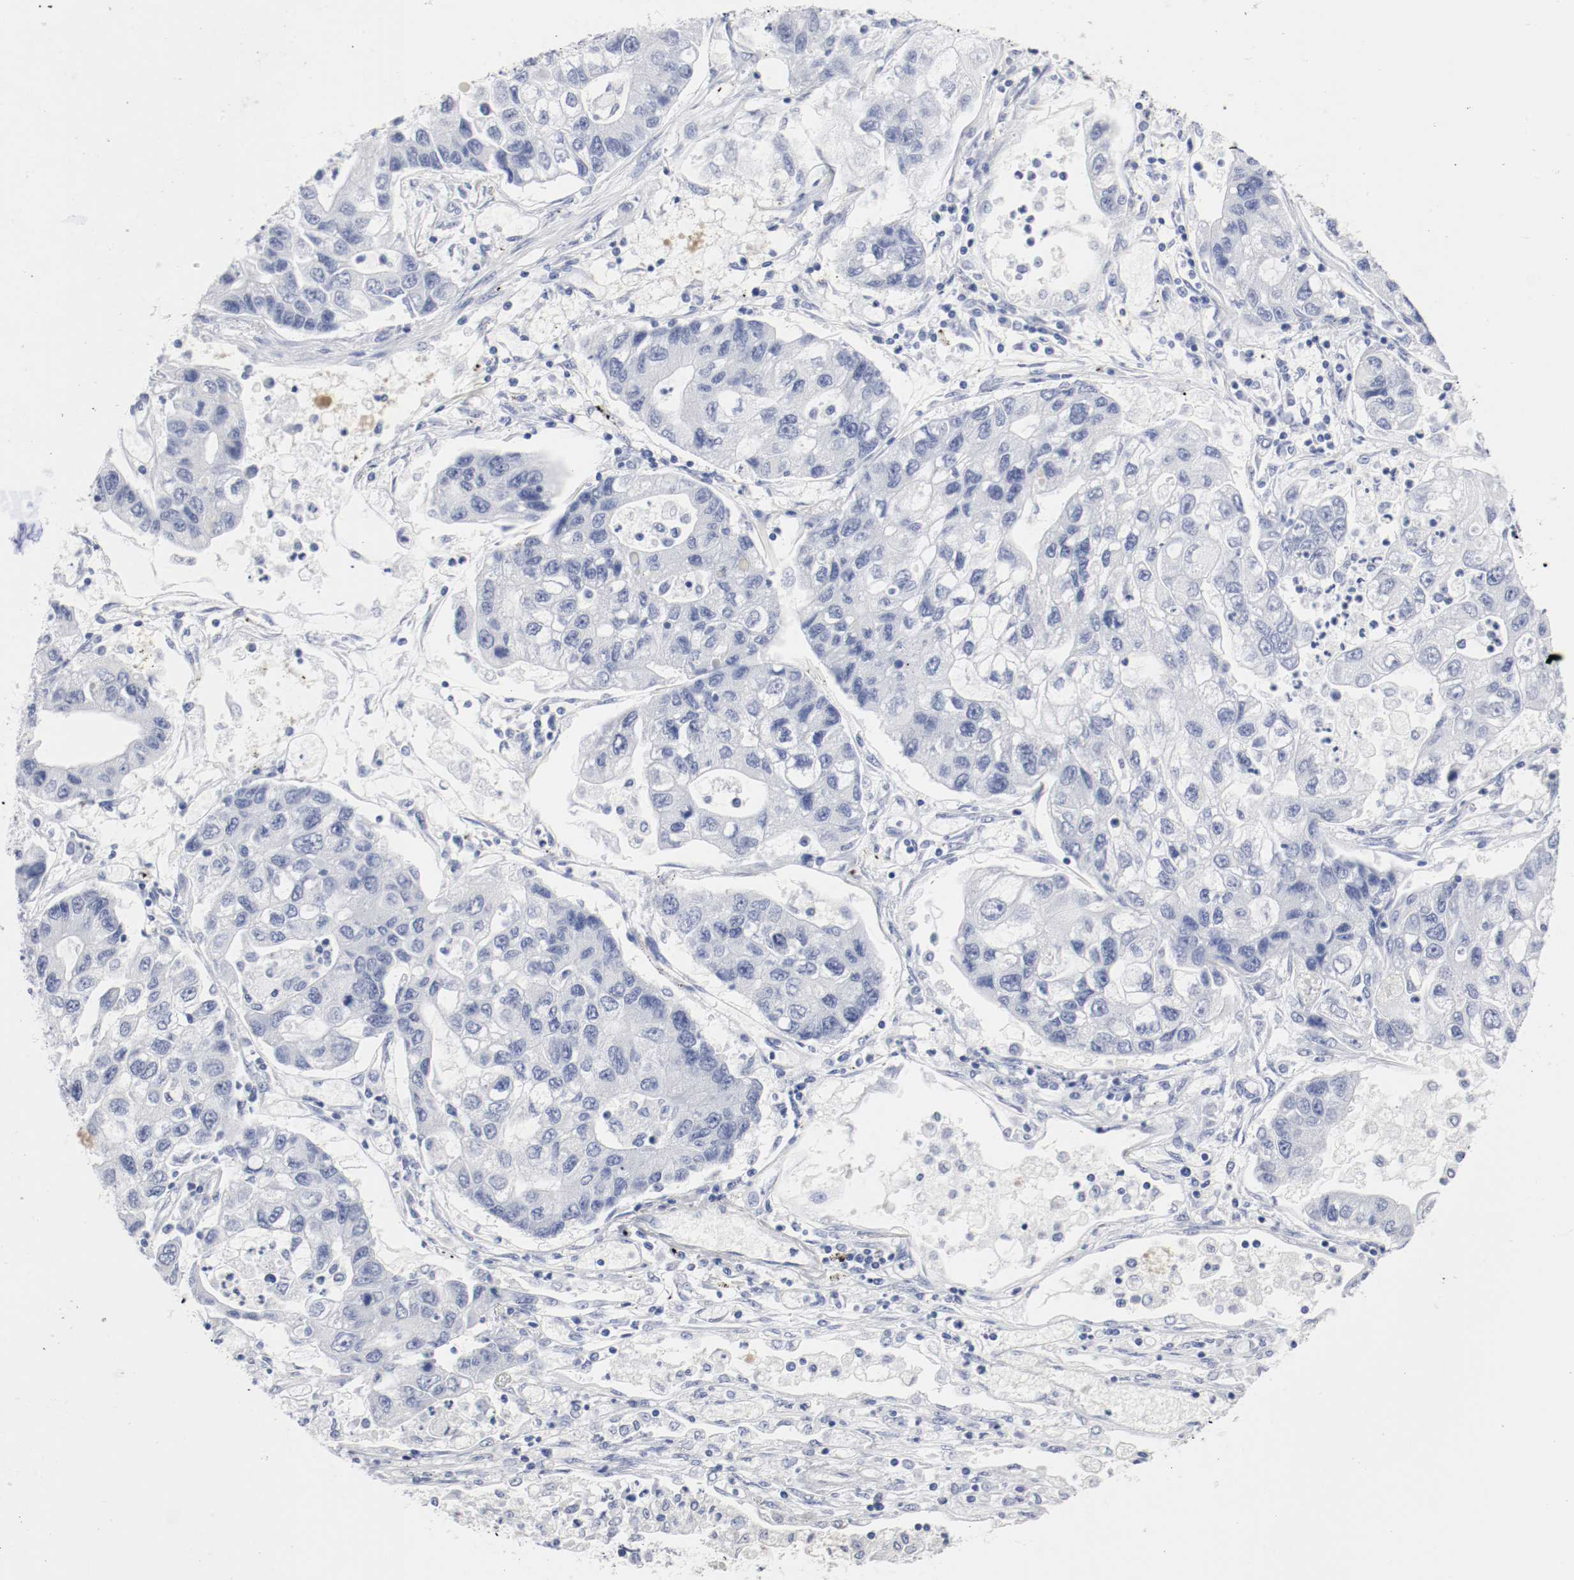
{"staining": {"intensity": "negative", "quantity": "none", "location": "none"}, "tissue": "lung cancer", "cell_type": "Tumor cells", "image_type": "cancer", "snomed": [{"axis": "morphology", "description": "Adenocarcinoma, NOS"}, {"axis": "topography", "description": "Lung"}], "caption": "An immunohistochemistry photomicrograph of lung cancer is shown. There is no staining in tumor cells of lung cancer.", "gene": "GAD1", "patient": {"sex": "female", "age": 51}}